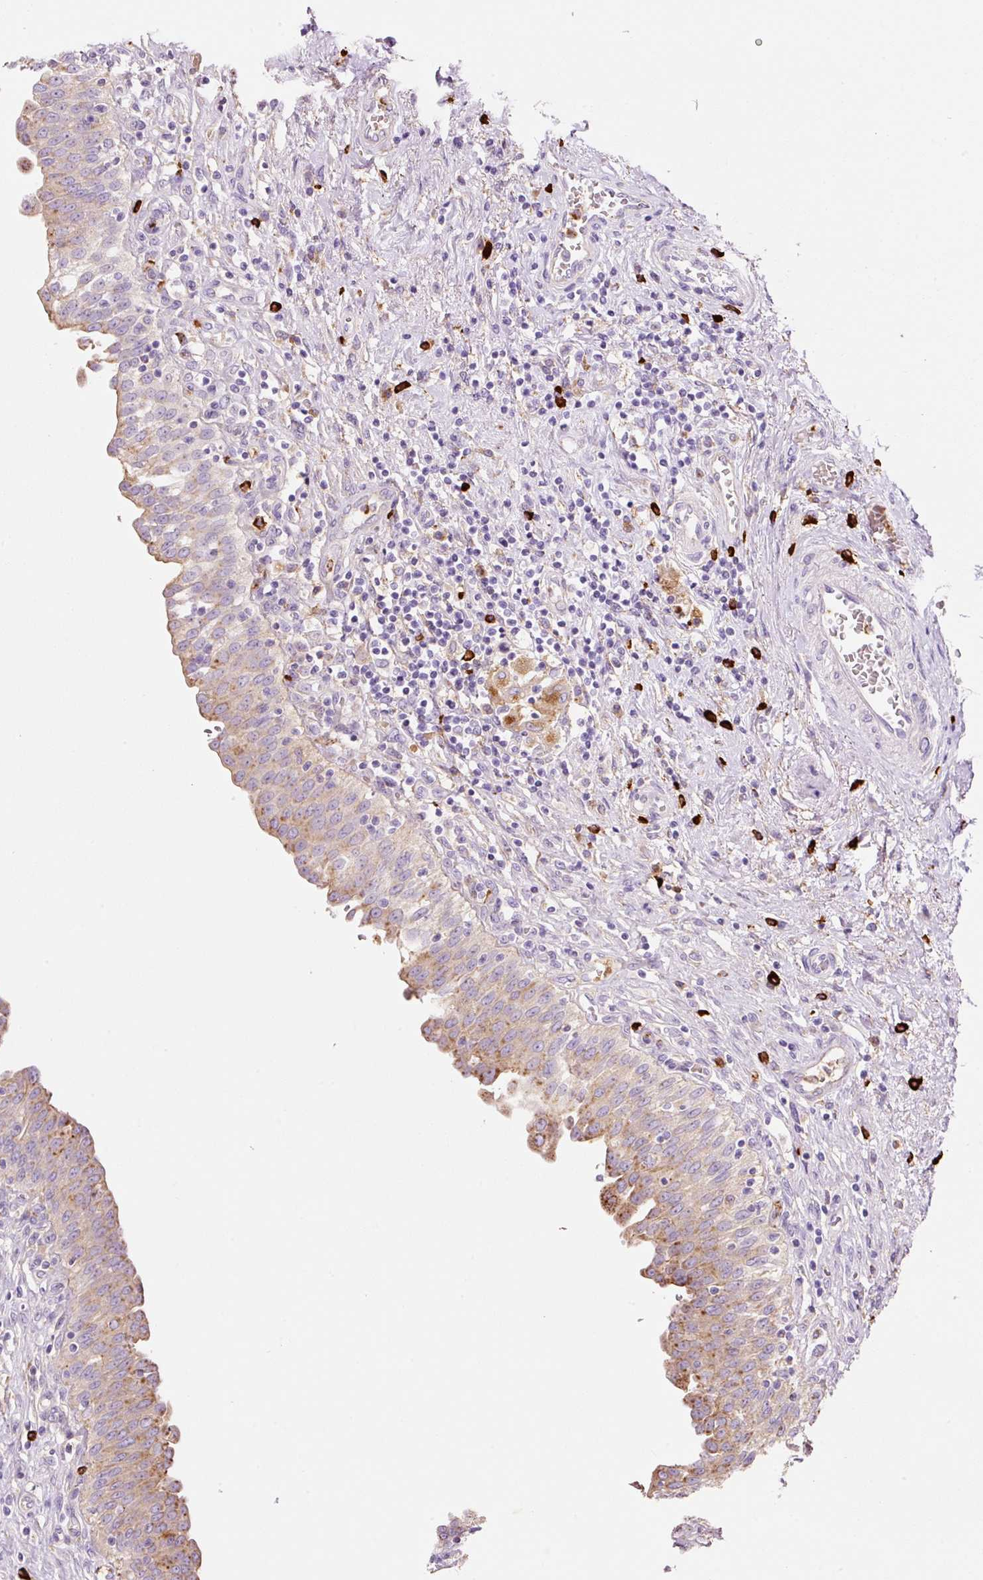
{"staining": {"intensity": "moderate", "quantity": "<25%", "location": "cytoplasmic/membranous"}, "tissue": "urinary bladder", "cell_type": "Urothelial cells", "image_type": "normal", "snomed": [{"axis": "morphology", "description": "Normal tissue, NOS"}, {"axis": "topography", "description": "Urinary bladder"}], "caption": "Benign urinary bladder shows moderate cytoplasmic/membranous staining in about <25% of urothelial cells, visualized by immunohistochemistry.", "gene": "TMC8", "patient": {"sex": "male", "age": 71}}